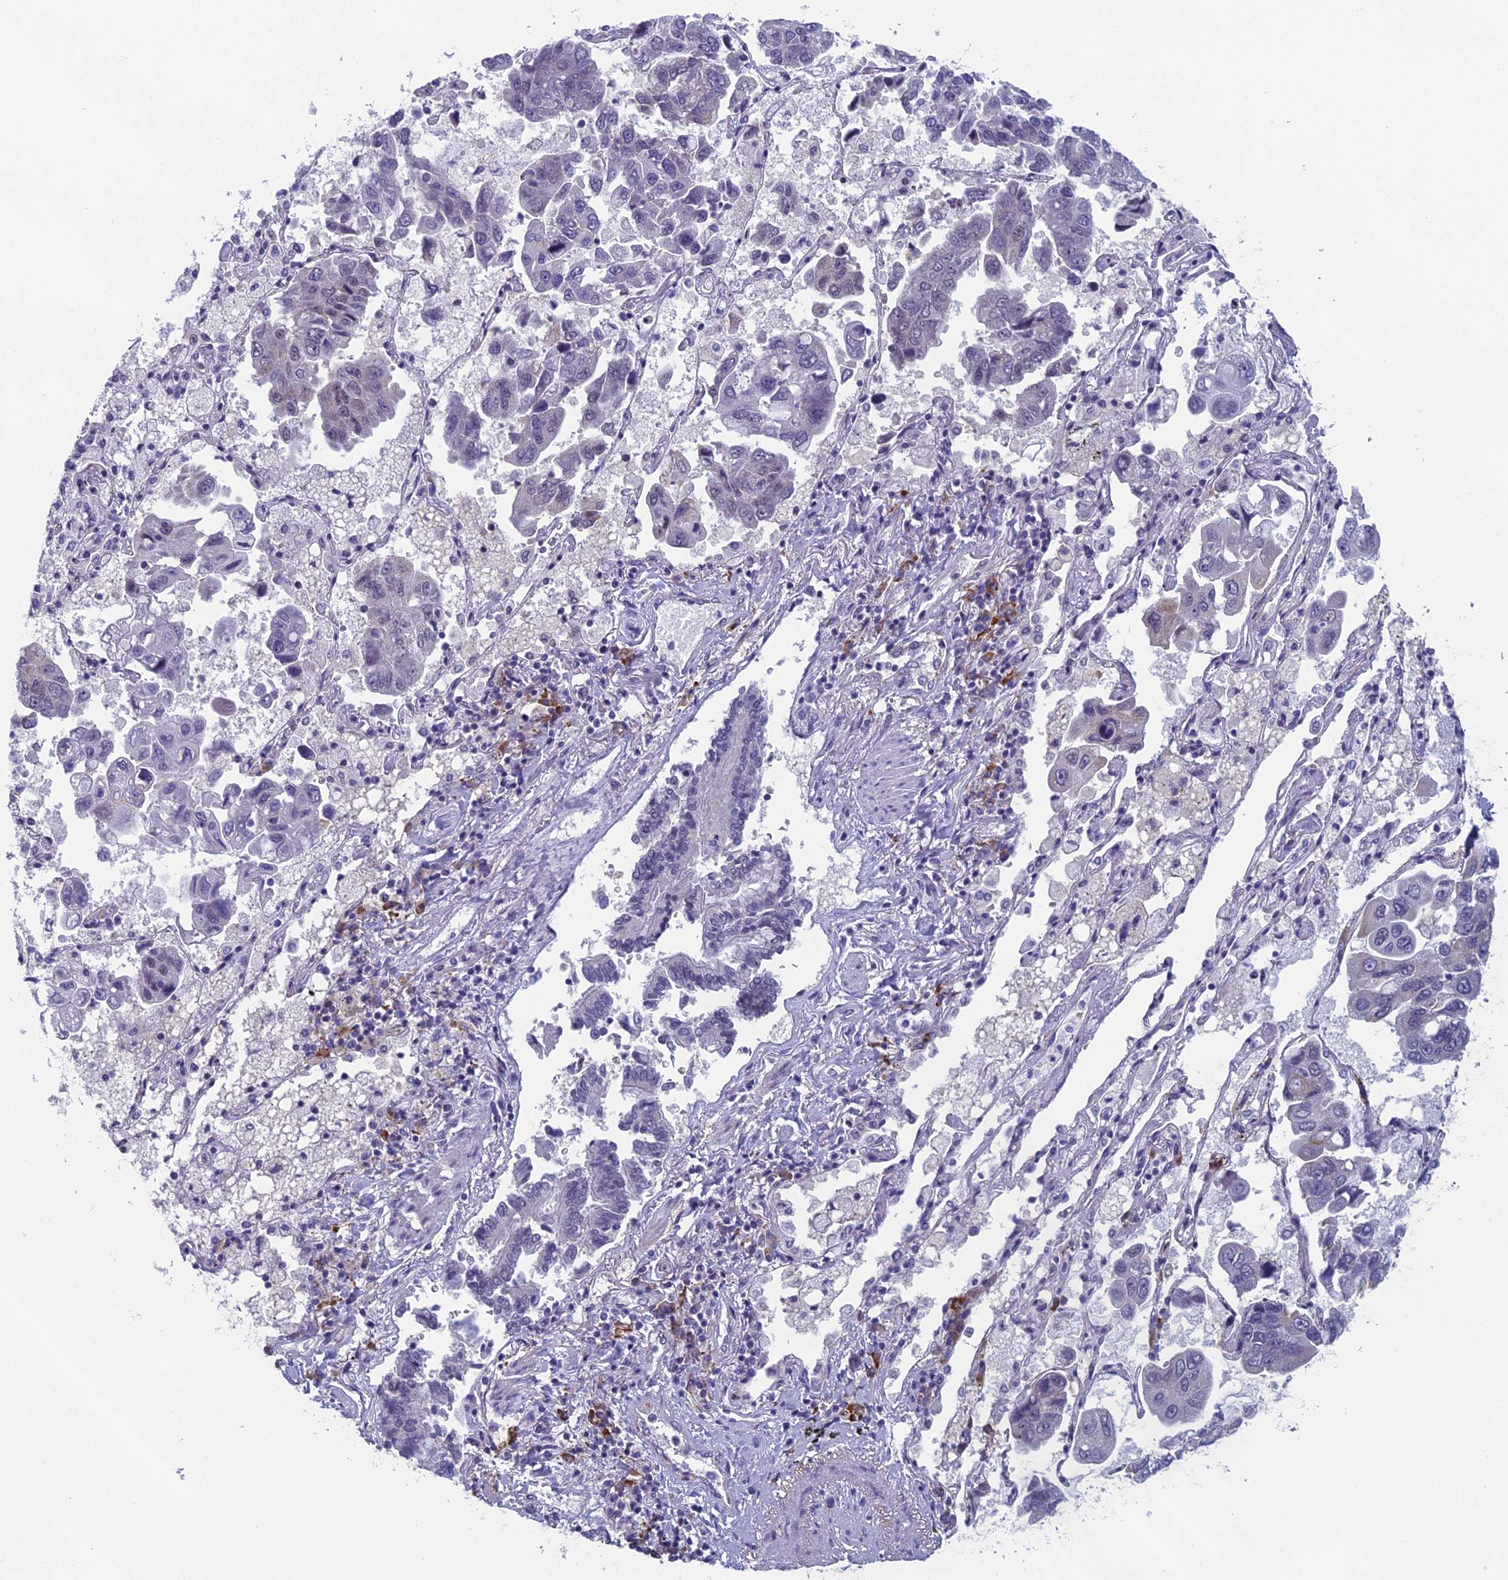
{"staining": {"intensity": "negative", "quantity": "none", "location": "none"}, "tissue": "lung cancer", "cell_type": "Tumor cells", "image_type": "cancer", "snomed": [{"axis": "morphology", "description": "Adenocarcinoma, NOS"}, {"axis": "topography", "description": "Lung"}], "caption": "A photomicrograph of human adenocarcinoma (lung) is negative for staining in tumor cells.", "gene": "CNEP1R1", "patient": {"sex": "male", "age": 64}}